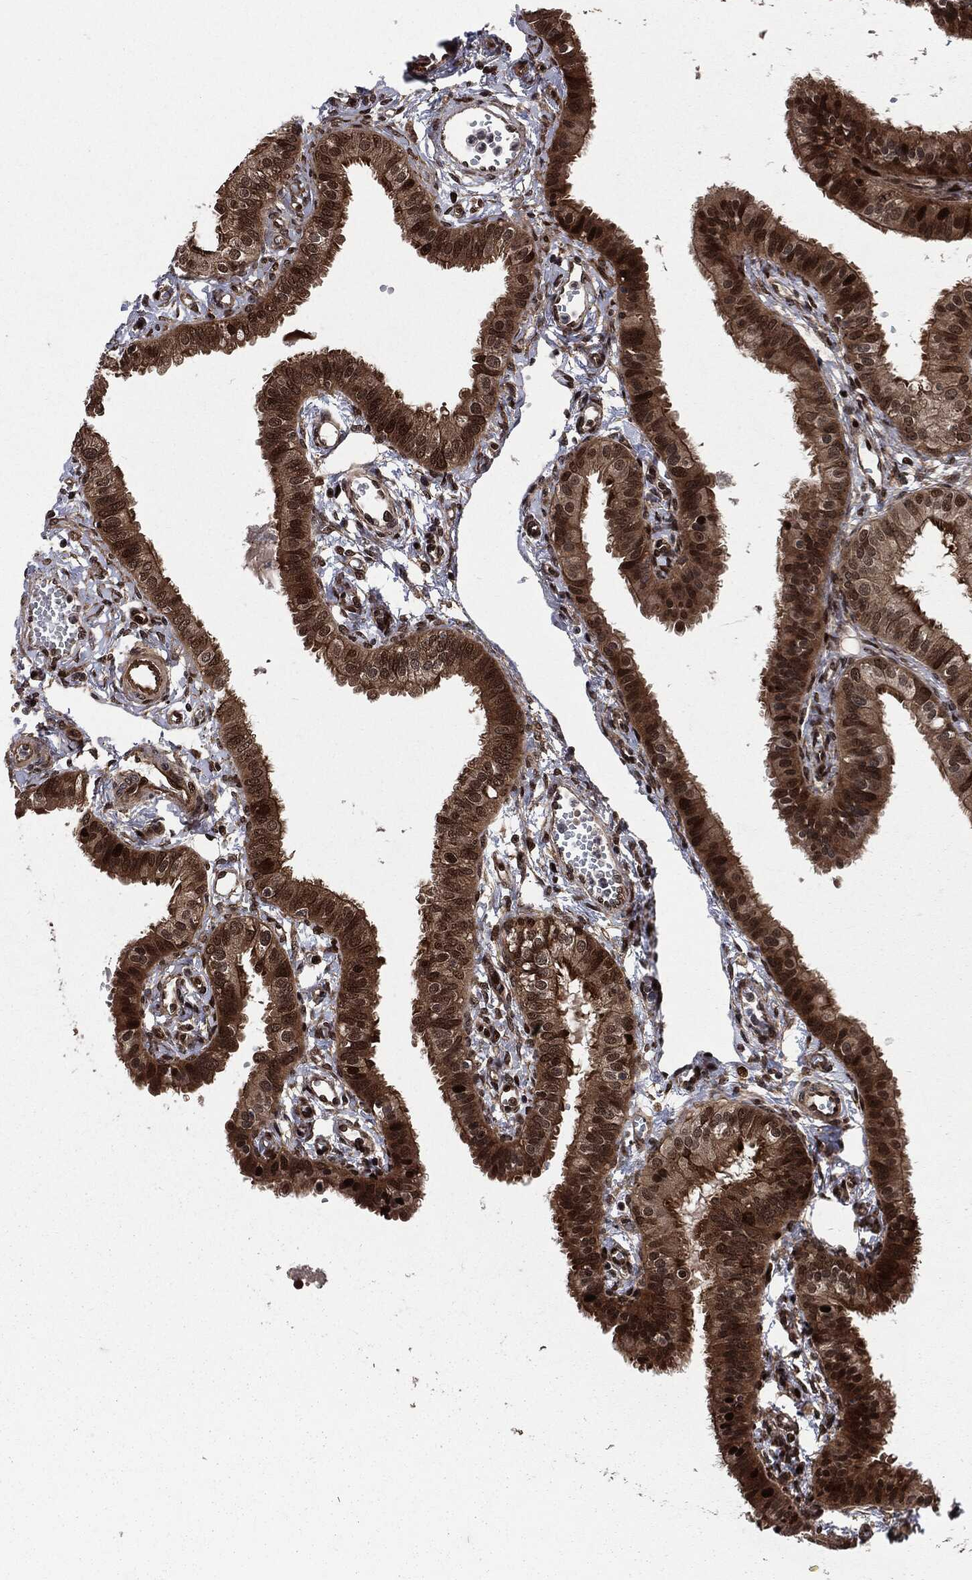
{"staining": {"intensity": "strong", "quantity": ">75%", "location": "cytoplasmic/membranous,nuclear"}, "tissue": "fallopian tube", "cell_type": "Glandular cells", "image_type": "normal", "snomed": [{"axis": "morphology", "description": "Normal tissue, NOS"}, {"axis": "topography", "description": "Fallopian tube"}, {"axis": "topography", "description": "Ovary"}], "caption": "Immunohistochemistry (IHC) of normal fallopian tube shows high levels of strong cytoplasmic/membranous,nuclear expression in approximately >75% of glandular cells. The staining is performed using DAB brown chromogen to label protein expression. The nuclei are counter-stained blue using hematoxylin.", "gene": "SMAD4", "patient": {"sex": "female", "age": 49}}